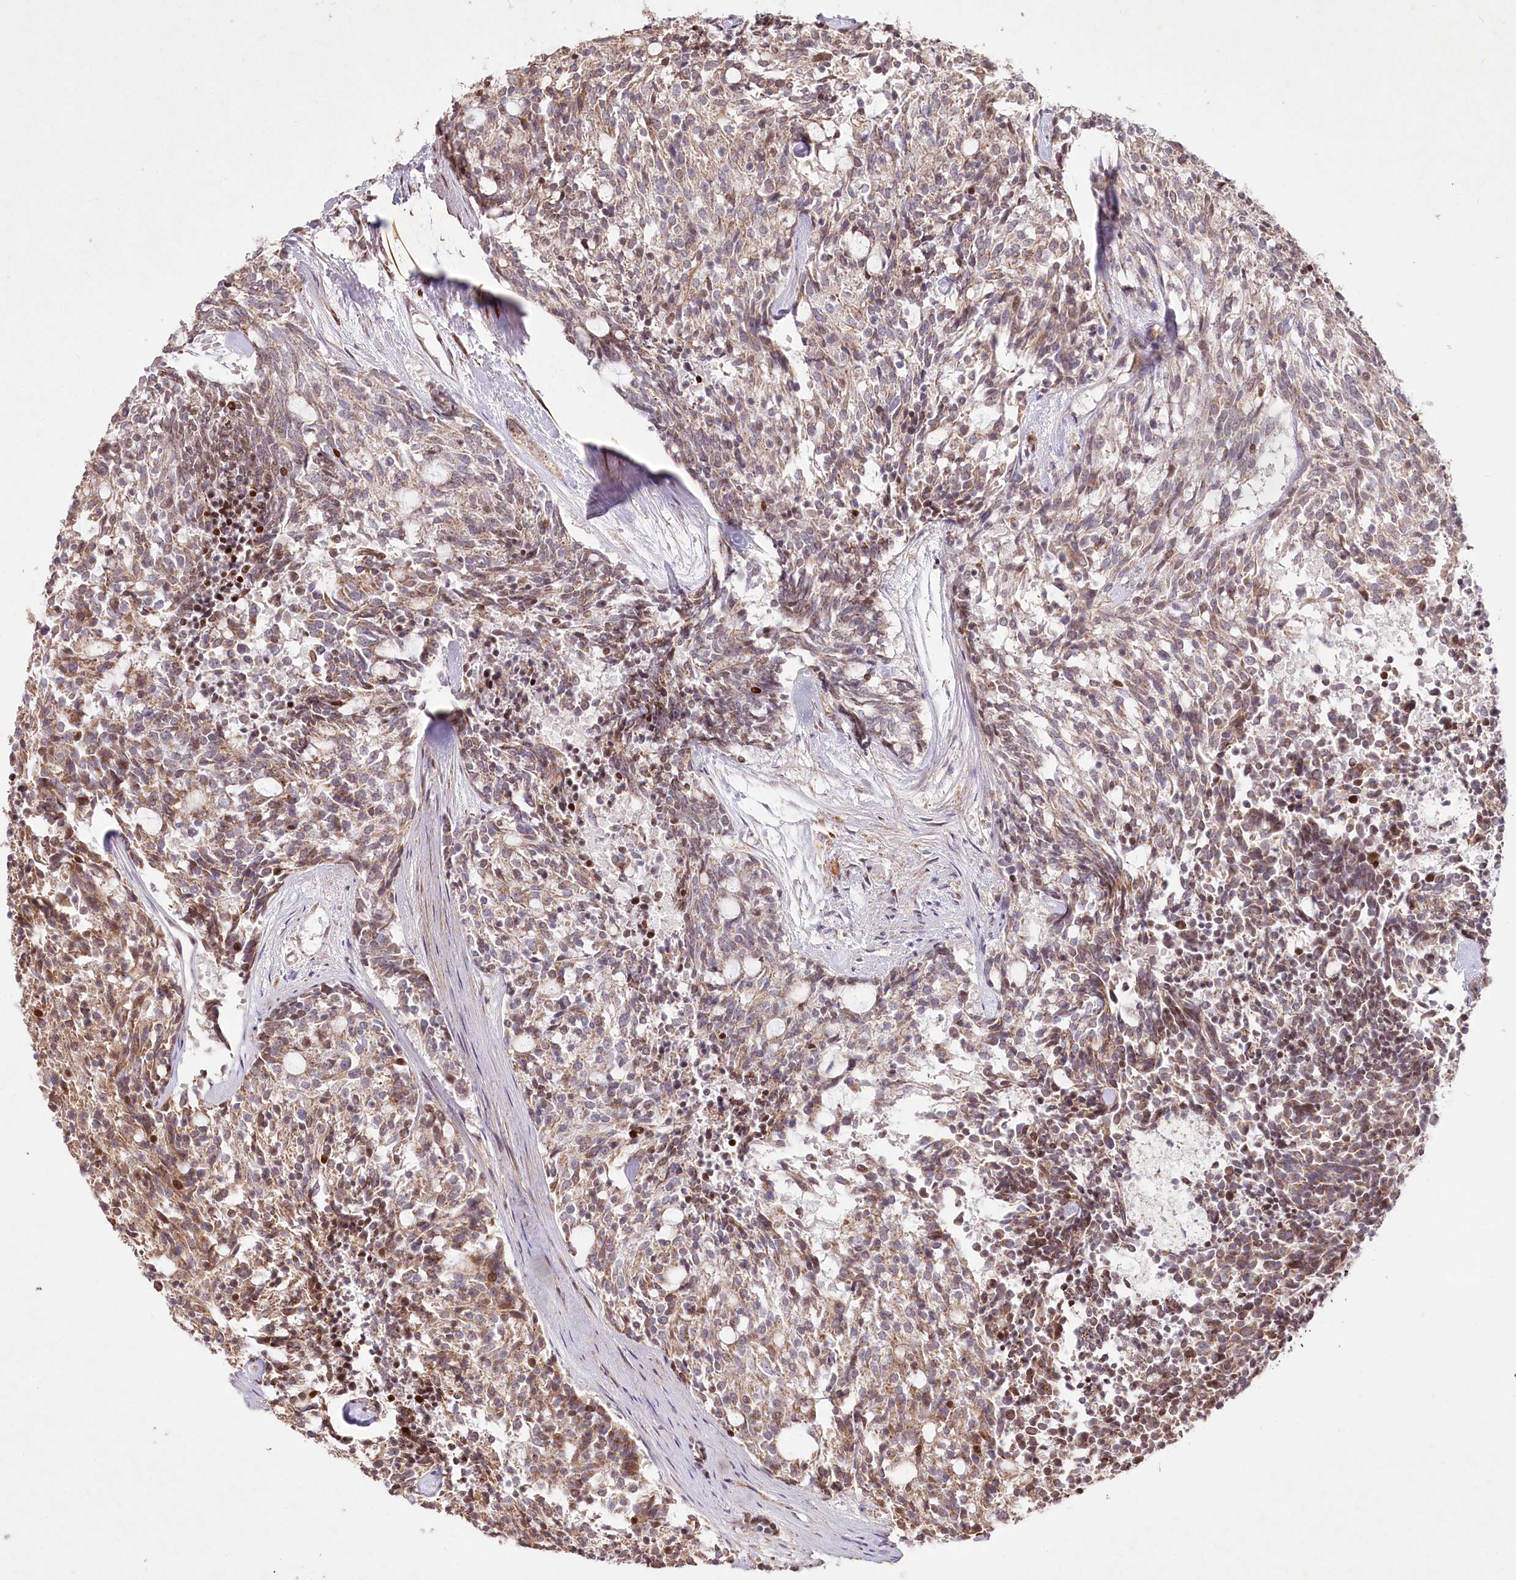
{"staining": {"intensity": "weak", "quantity": "25%-75%", "location": "cytoplasmic/membranous,nuclear"}, "tissue": "carcinoid", "cell_type": "Tumor cells", "image_type": "cancer", "snomed": [{"axis": "morphology", "description": "Carcinoid, malignant, NOS"}, {"axis": "topography", "description": "Pancreas"}], "caption": "Approximately 25%-75% of tumor cells in carcinoid show weak cytoplasmic/membranous and nuclear protein staining as visualized by brown immunohistochemical staining.", "gene": "PSTK", "patient": {"sex": "female", "age": 54}}